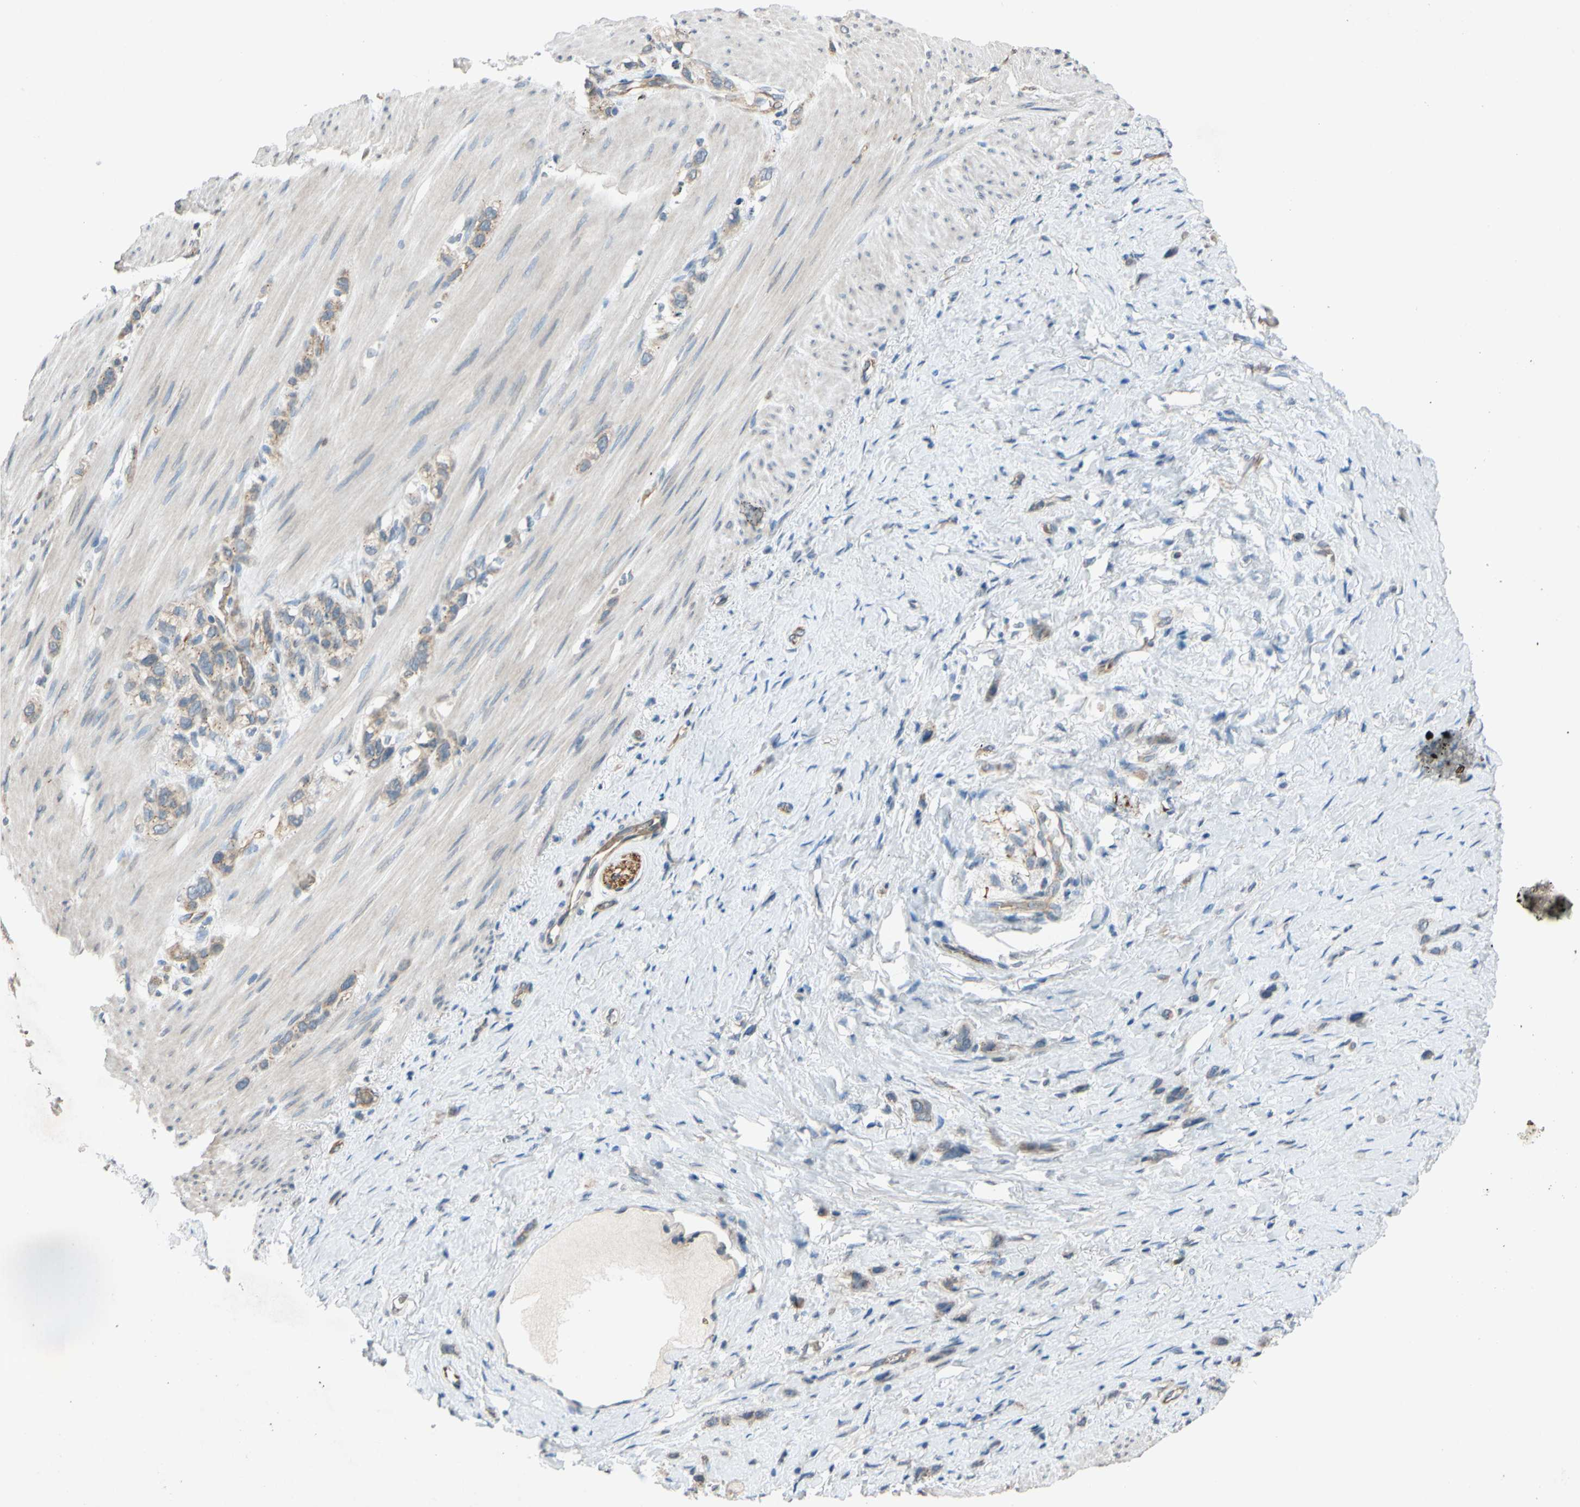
{"staining": {"intensity": "weak", "quantity": ">75%", "location": "cytoplasmic/membranous"}, "tissue": "stomach cancer", "cell_type": "Tumor cells", "image_type": "cancer", "snomed": [{"axis": "morphology", "description": "Normal tissue, NOS"}, {"axis": "morphology", "description": "Adenocarcinoma, NOS"}, {"axis": "morphology", "description": "Adenocarcinoma, High grade"}, {"axis": "topography", "description": "Stomach, upper"}, {"axis": "topography", "description": "Stomach"}], "caption": "Protein staining by immunohistochemistry demonstrates weak cytoplasmic/membranous expression in about >75% of tumor cells in stomach cancer. The protein is shown in brown color, while the nuclei are stained blue.", "gene": "ADD2", "patient": {"sex": "female", "age": 65}}